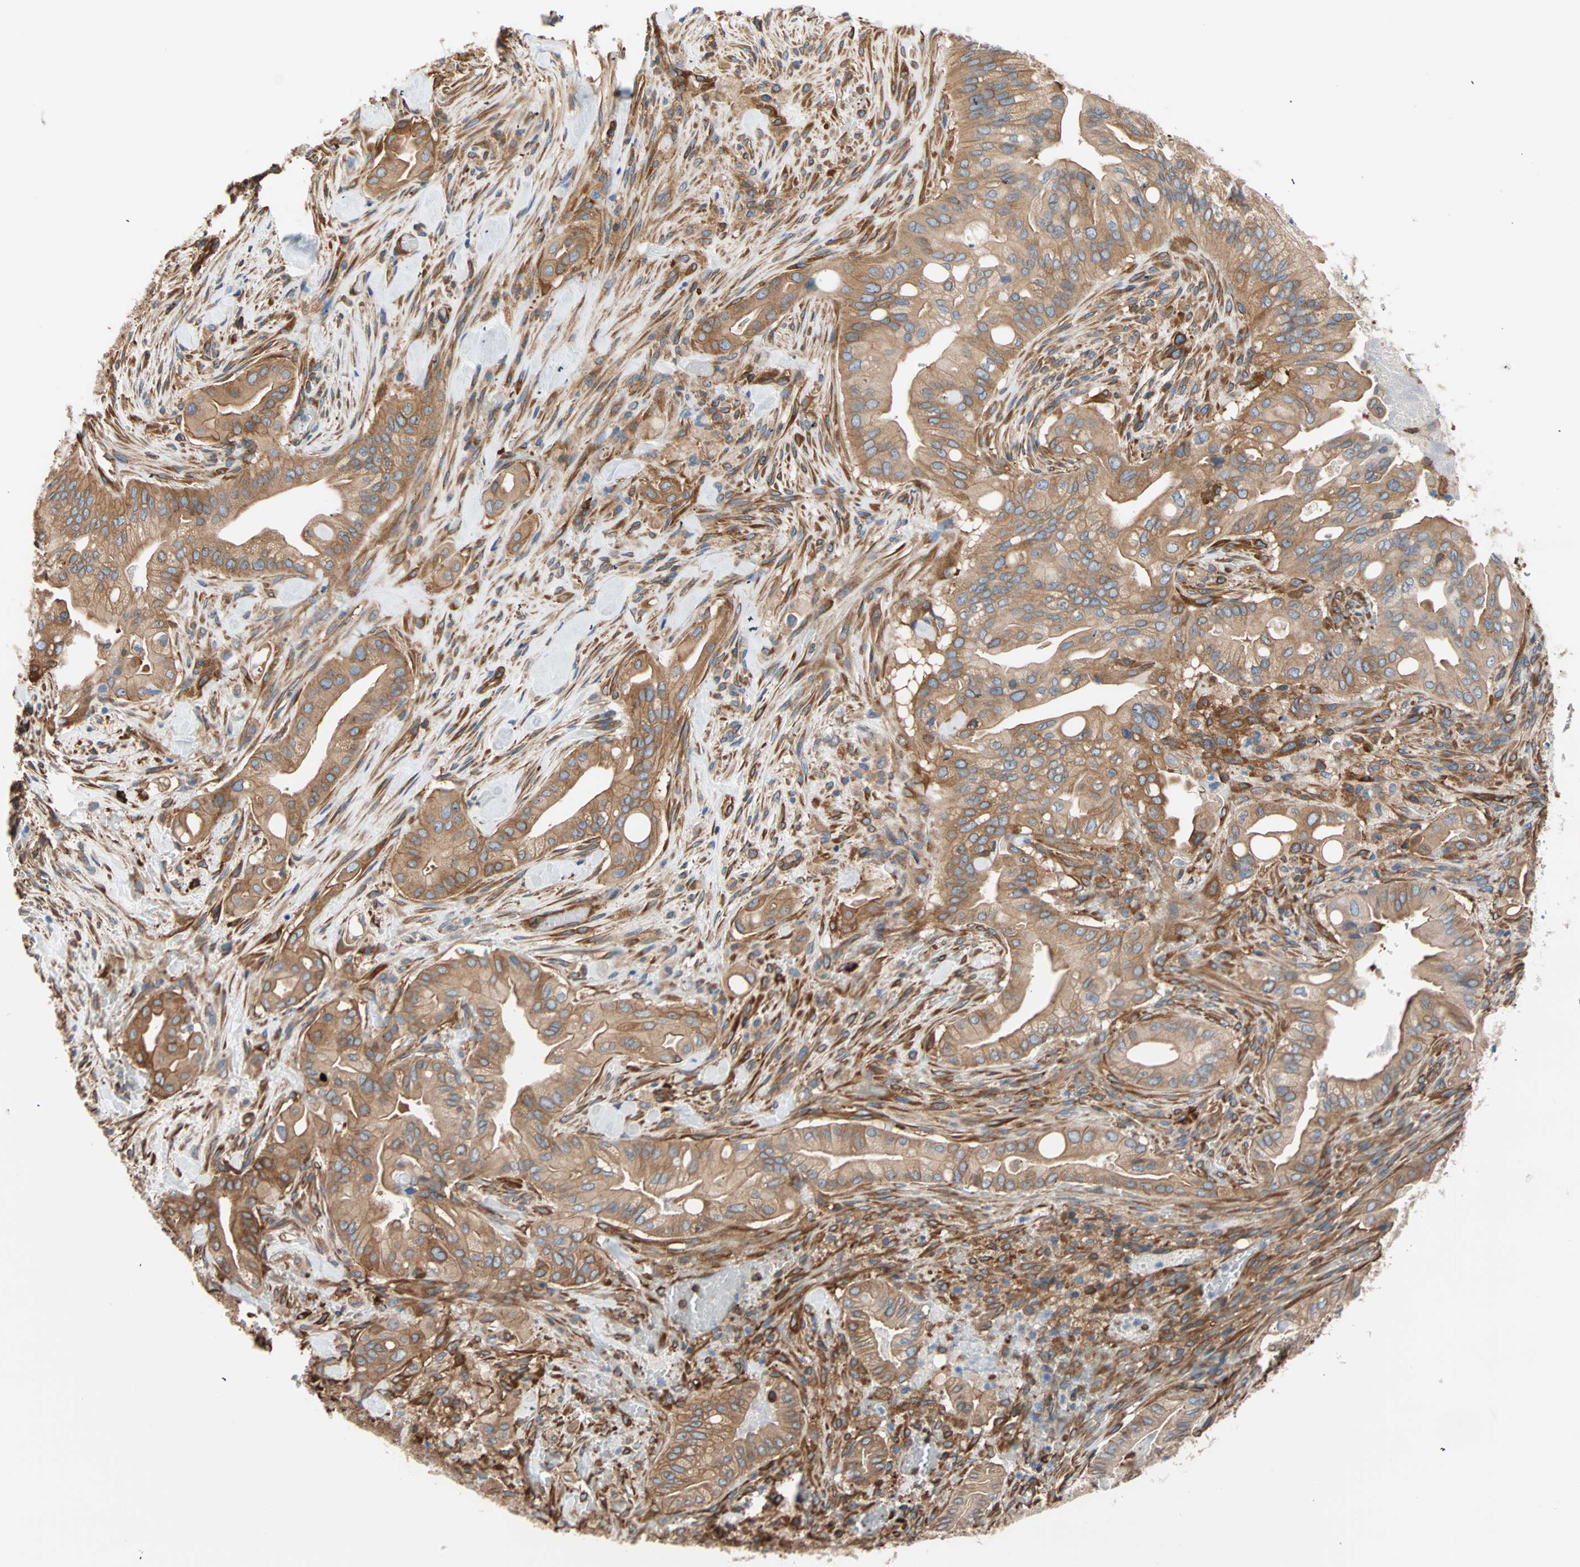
{"staining": {"intensity": "strong", "quantity": ">75%", "location": "cytoplasmic/membranous"}, "tissue": "liver cancer", "cell_type": "Tumor cells", "image_type": "cancer", "snomed": [{"axis": "morphology", "description": "Cholangiocarcinoma"}, {"axis": "topography", "description": "Liver"}], "caption": "Tumor cells reveal high levels of strong cytoplasmic/membranous positivity in approximately >75% of cells in human liver cholangiocarcinoma.", "gene": "EEF2", "patient": {"sex": "female", "age": 68}}